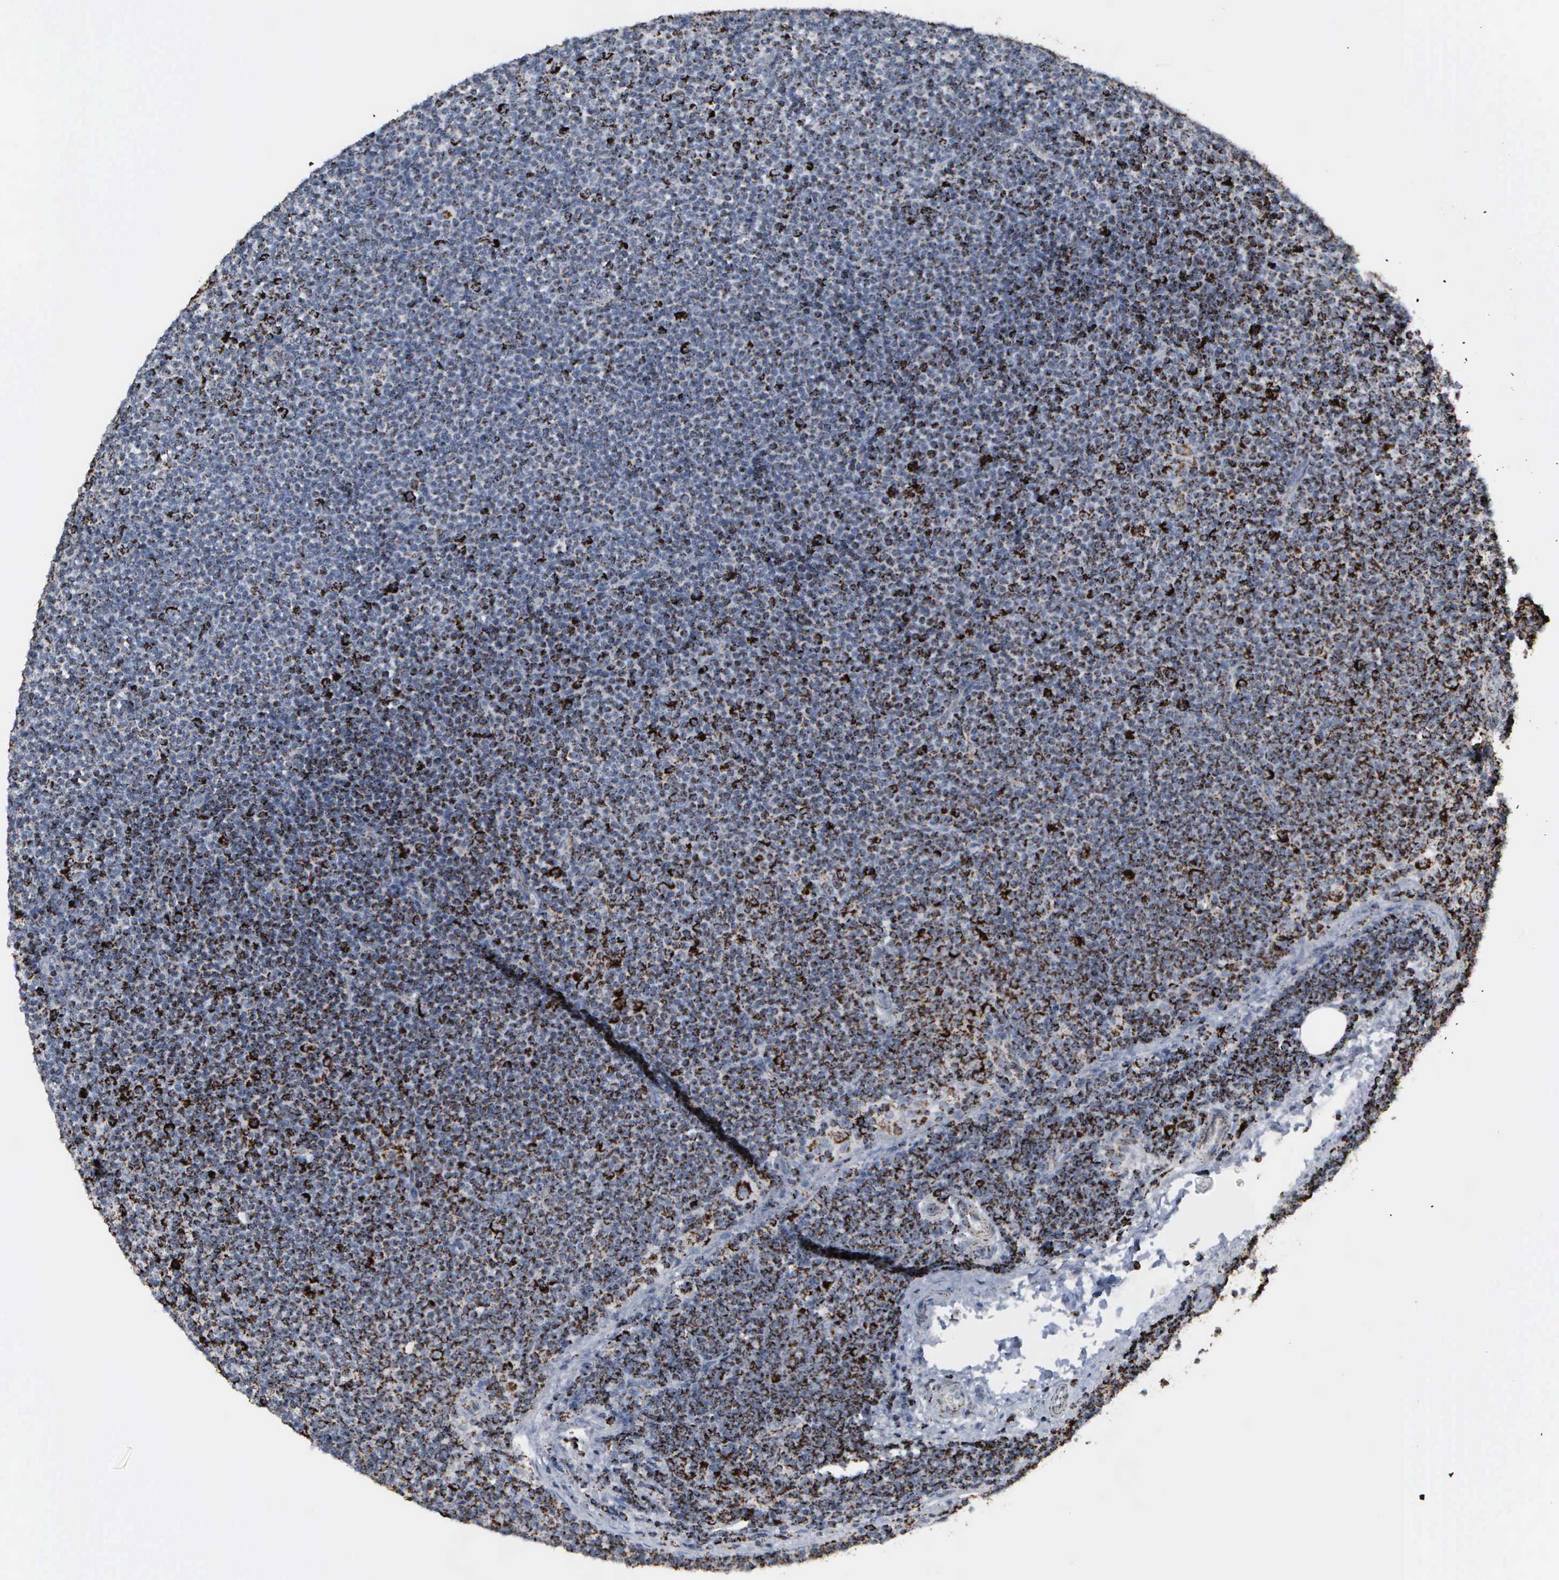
{"staining": {"intensity": "strong", "quantity": "25%-75%", "location": "cytoplasmic/membranous"}, "tissue": "lymphoma", "cell_type": "Tumor cells", "image_type": "cancer", "snomed": [{"axis": "morphology", "description": "Malignant lymphoma, non-Hodgkin's type, Low grade"}, {"axis": "topography", "description": "Lymph node"}], "caption": "DAB (3,3'-diaminobenzidine) immunohistochemical staining of human lymphoma shows strong cytoplasmic/membranous protein staining in approximately 25%-75% of tumor cells.", "gene": "HSPA9", "patient": {"sex": "female", "age": 69}}